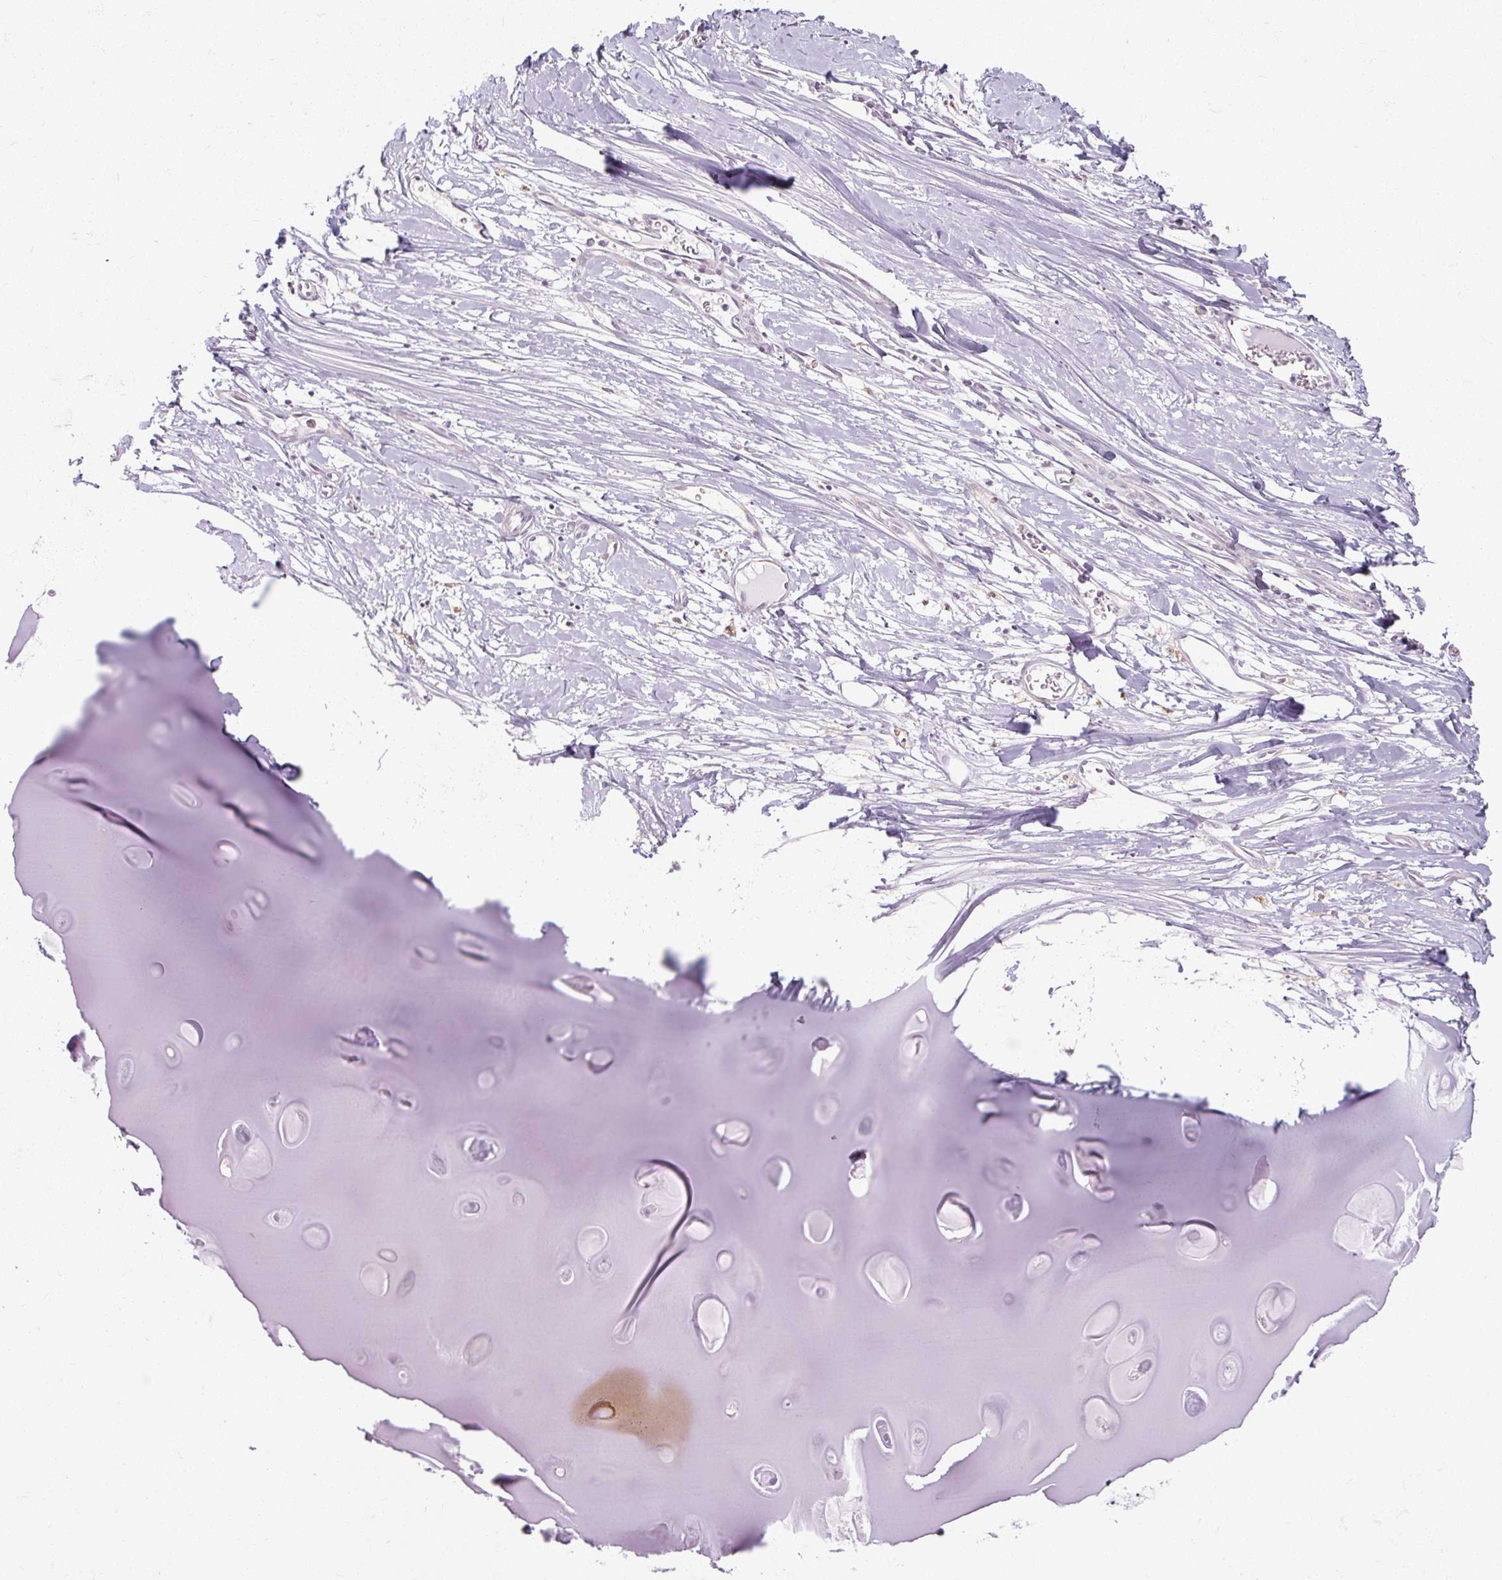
{"staining": {"intensity": "negative", "quantity": "none", "location": "none"}, "tissue": "soft tissue", "cell_type": "Chondrocytes", "image_type": "normal", "snomed": [{"axis": "morphology", "description": "Normal tissue, NOS"}, {"axis": "topography", "description": "Cartilage tissue"}], "caption": "A micrograph of human soft tissue is negative for staining in chondrocytes.", "gene": "MRPS5", "patient": {"sex": "male", "age": 57}}